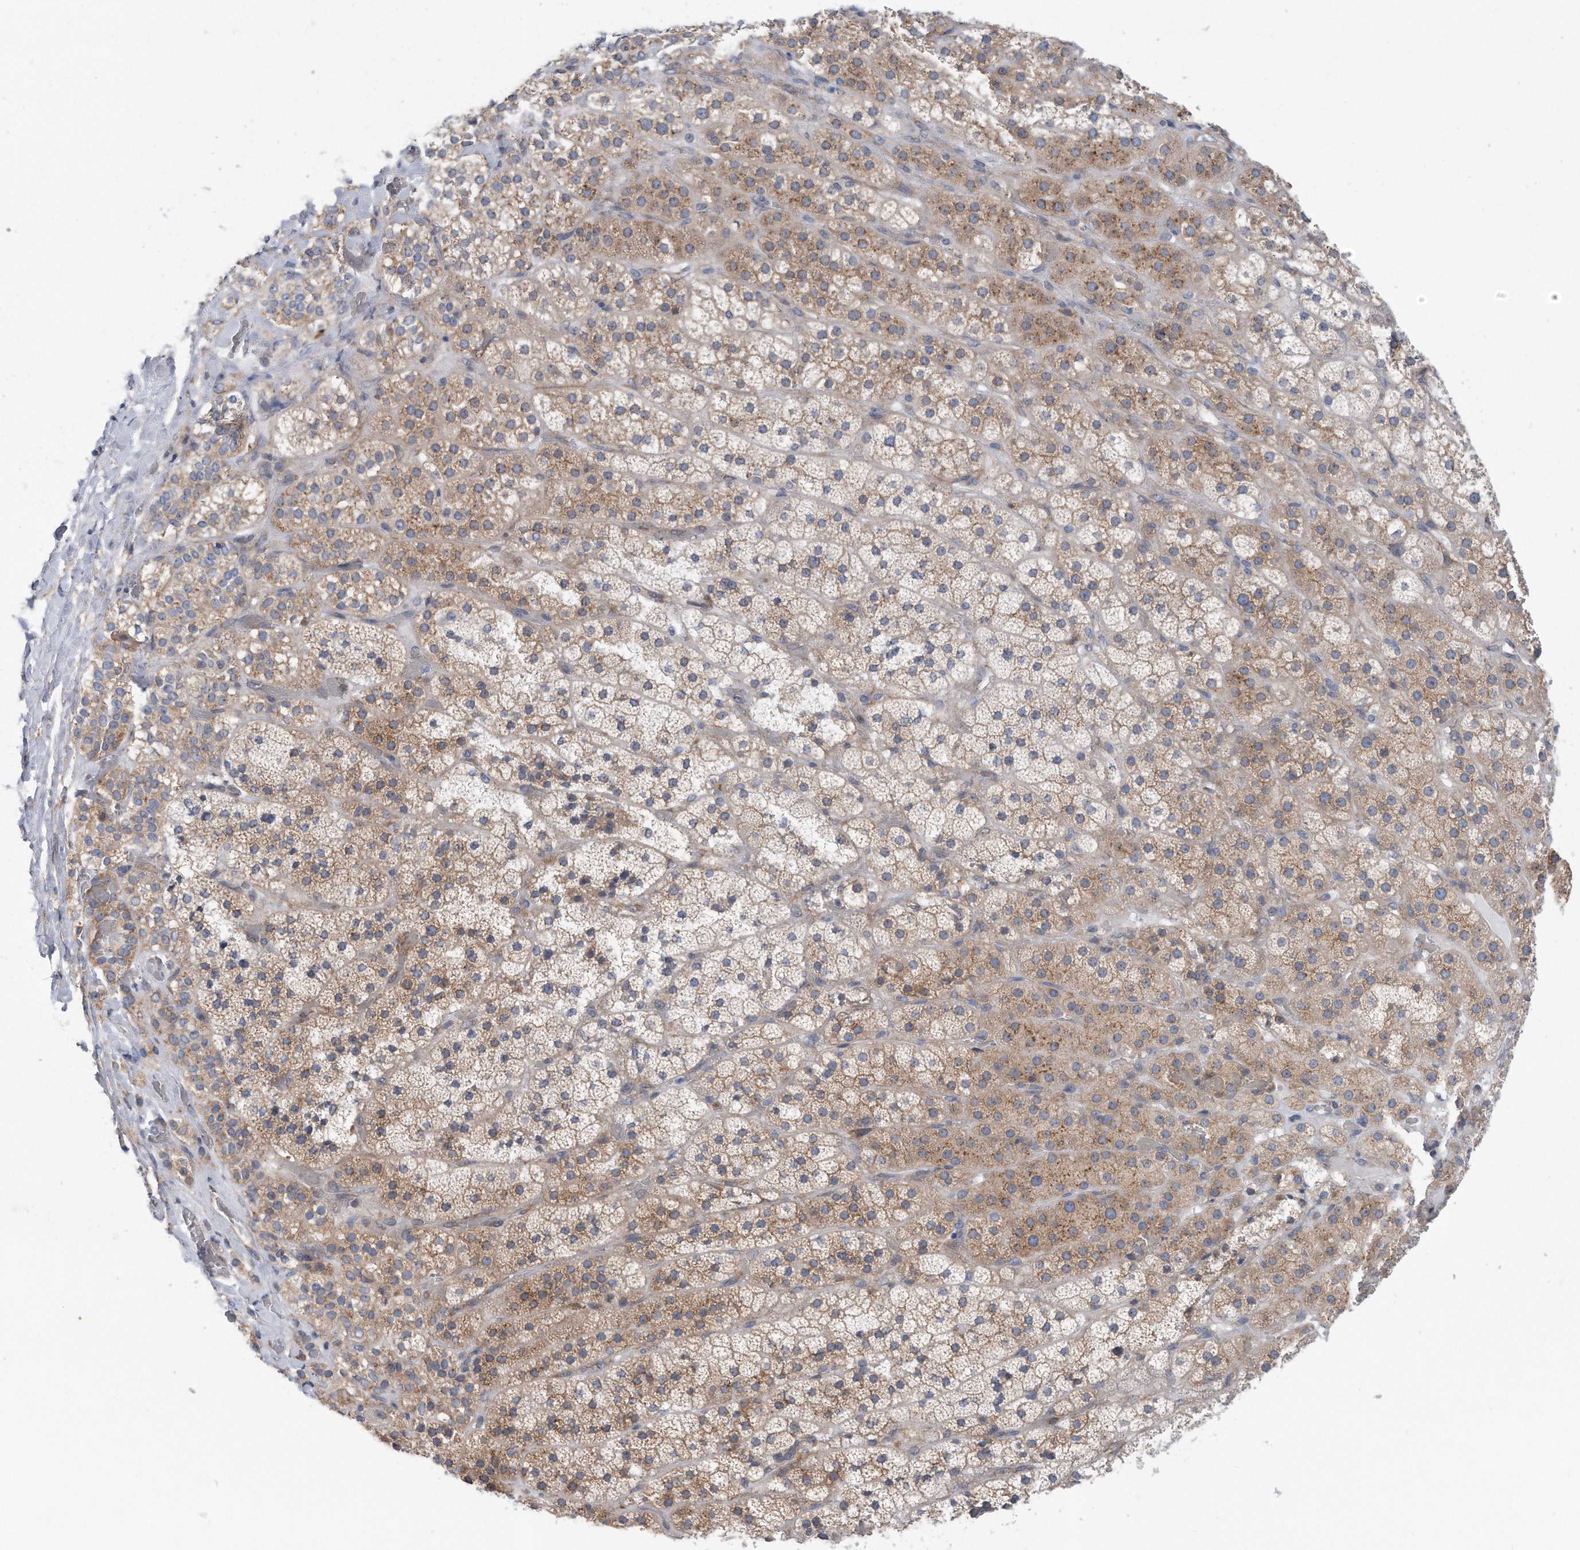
{"staining": {"intensity": "moderate", "quantity": "25%-75%", "location": "cytoplasmic/membranous"}, "tissue": "adrenal gland", "cell_type": "Glandular cells", "image_type": "normal", "snomed": [{"axis": "morphology", "description": "Normal tissue, NOS"}, {"axis": "topography", "description": "Adrenal gland"}], "caption": "Immunohistochemical staining of benign human adrenal gland shows 25%-75% levels of moderate cytoplasmic/membranous protein positivity in about 25%-75% of glandular cells.", "gene": "RPL26L1", "patient": {"sex": "male", "age": 57}}